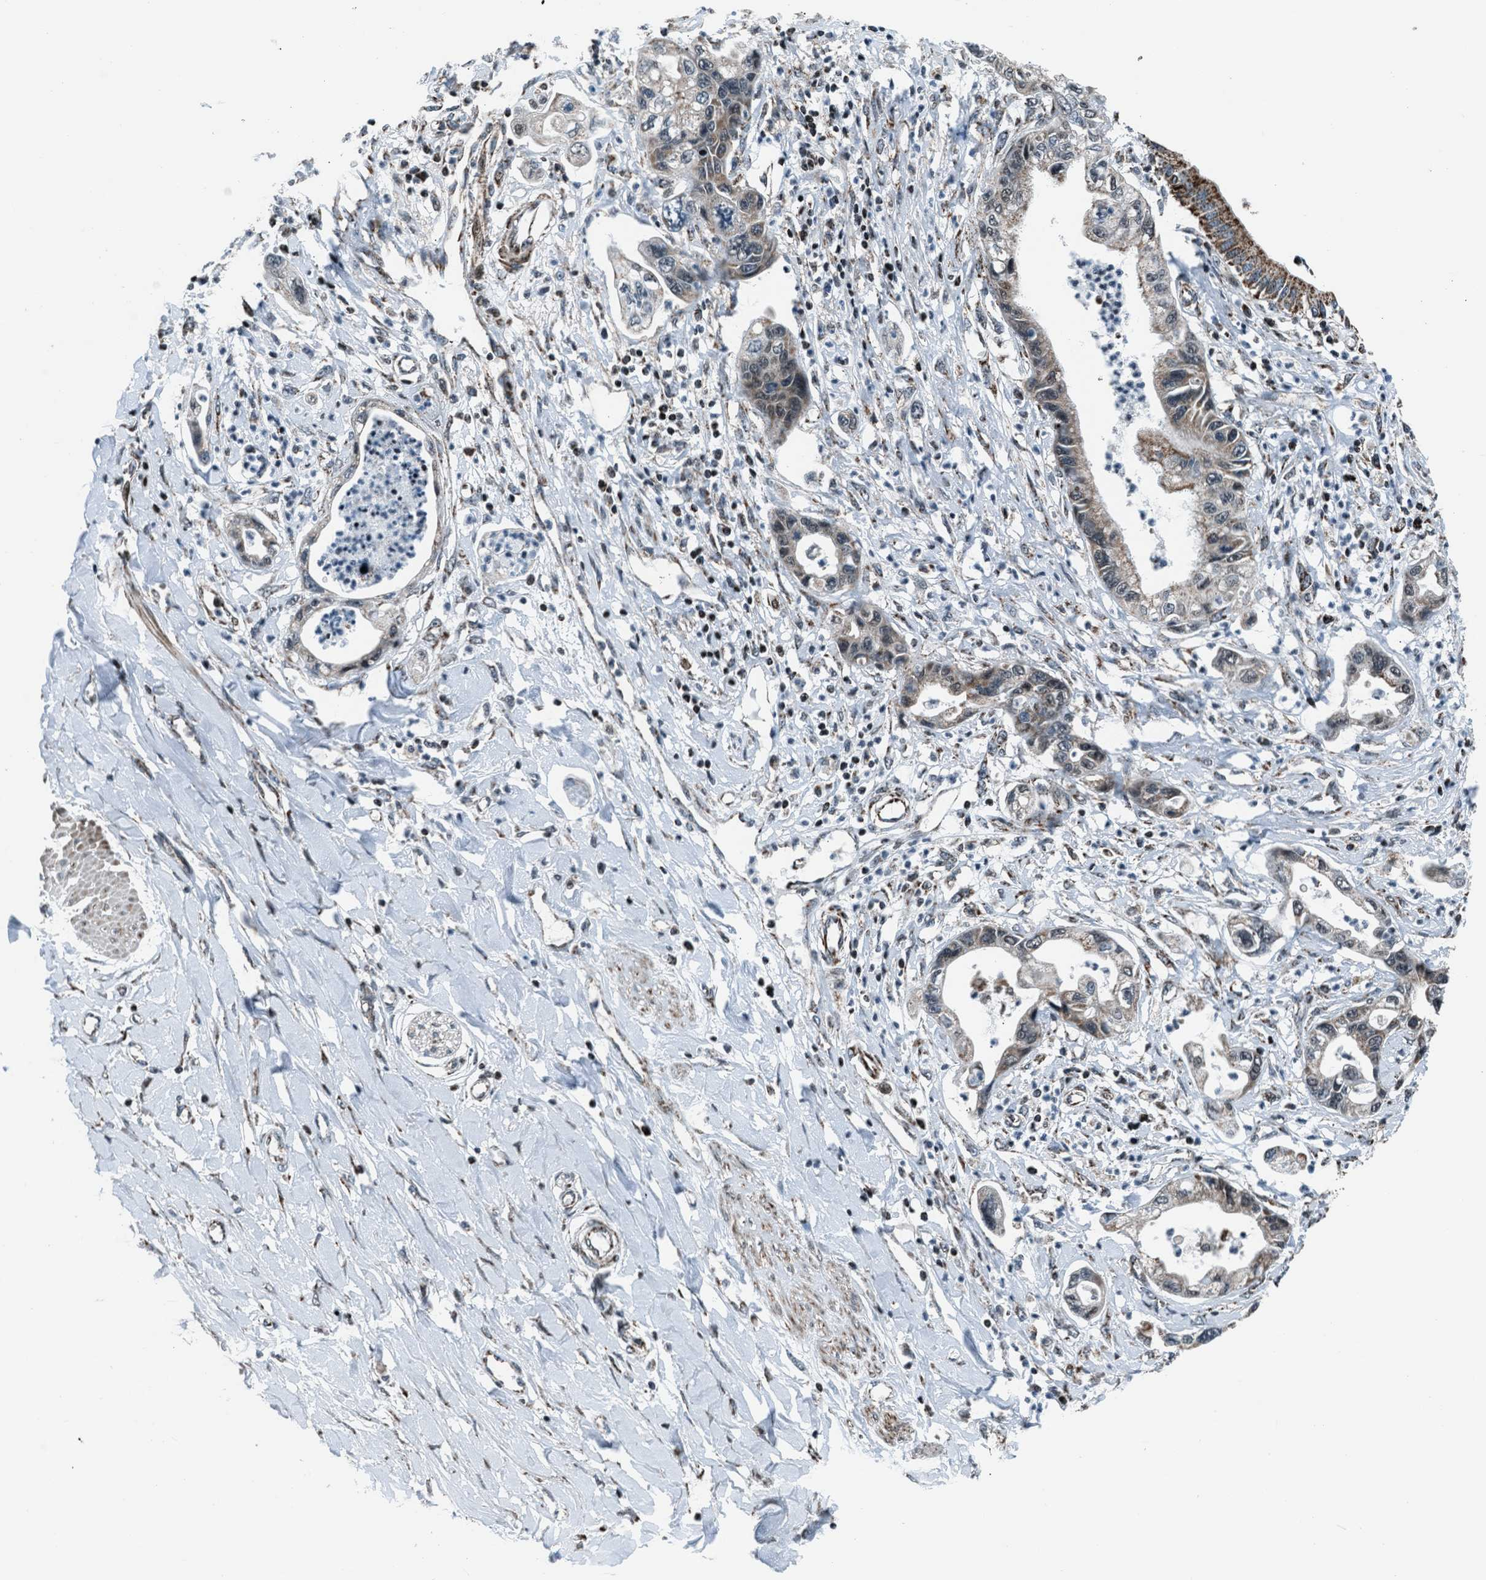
{"staining": {"intensity": "weak", "quantity": "25%-75%", "location": "cytoplasmic/membranous,nuclear"}, "tissue": "pancreatic cancer", "cell_type": "Tumor cells", "image_type": "cancer", "snomed": [{"axis": "morphology", "description": "Adenocarcinoma, NOS"}, {"axis": "topography", "description": "Pancreas"}], "caption": "Tumor cells show low levels of weak cytoplasmic/membranous and nuclear positivity in about 25%-75% of cells in human pancreatic cancer.", "gene": "MORC3", "patient": {"sex": "male", "age": 56}}